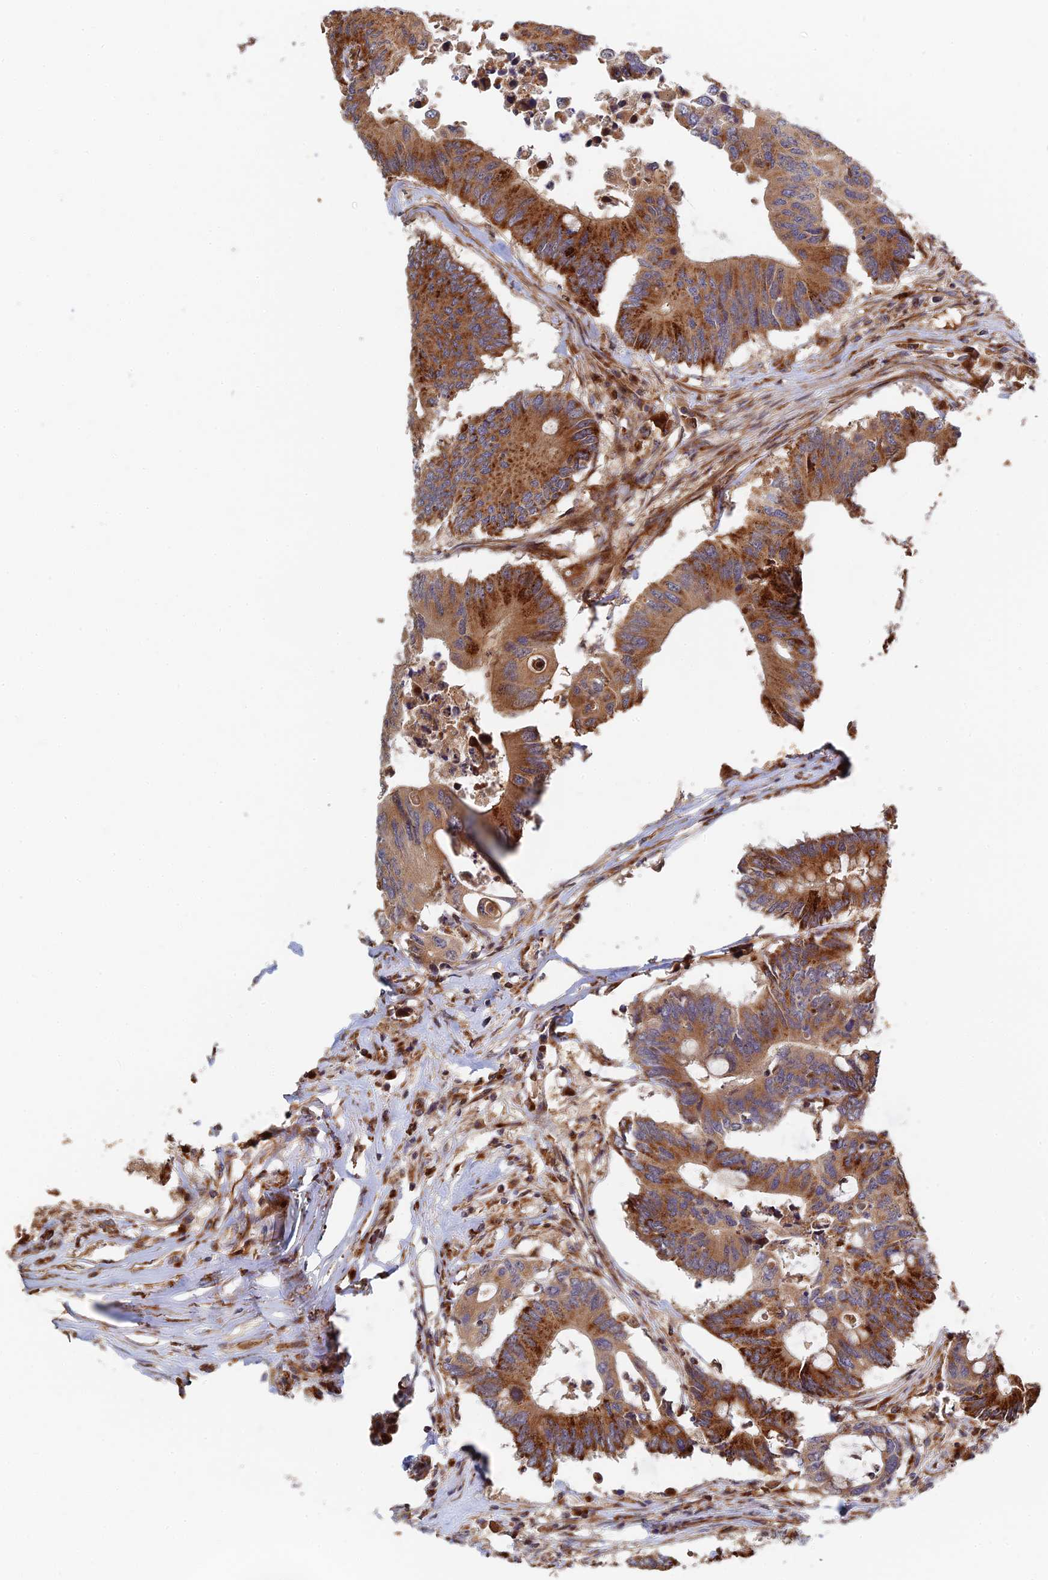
{"staining": {"intensity": "moderate", "quantity": ">75%", "location": "cytoplasmic/membranous"}, "tissue": "colorectal cancer", "cell_type": "Tumor cells", "image_type": "cancer", "snomed": [{"axis": "morphology", "description": "Adenocarcinoma, NOS"}, {"axis": "topography", "description": "Colon"}], "caption": "Immunohistochemical staining of colorectal adenocarcinoma demonstrates medium levels of moderate cytoplasmic/membranous protein staining in about >75% of tumor cells.", "gene": "PPP2R3C", "patient": {"sex": "male", "age": 71}}